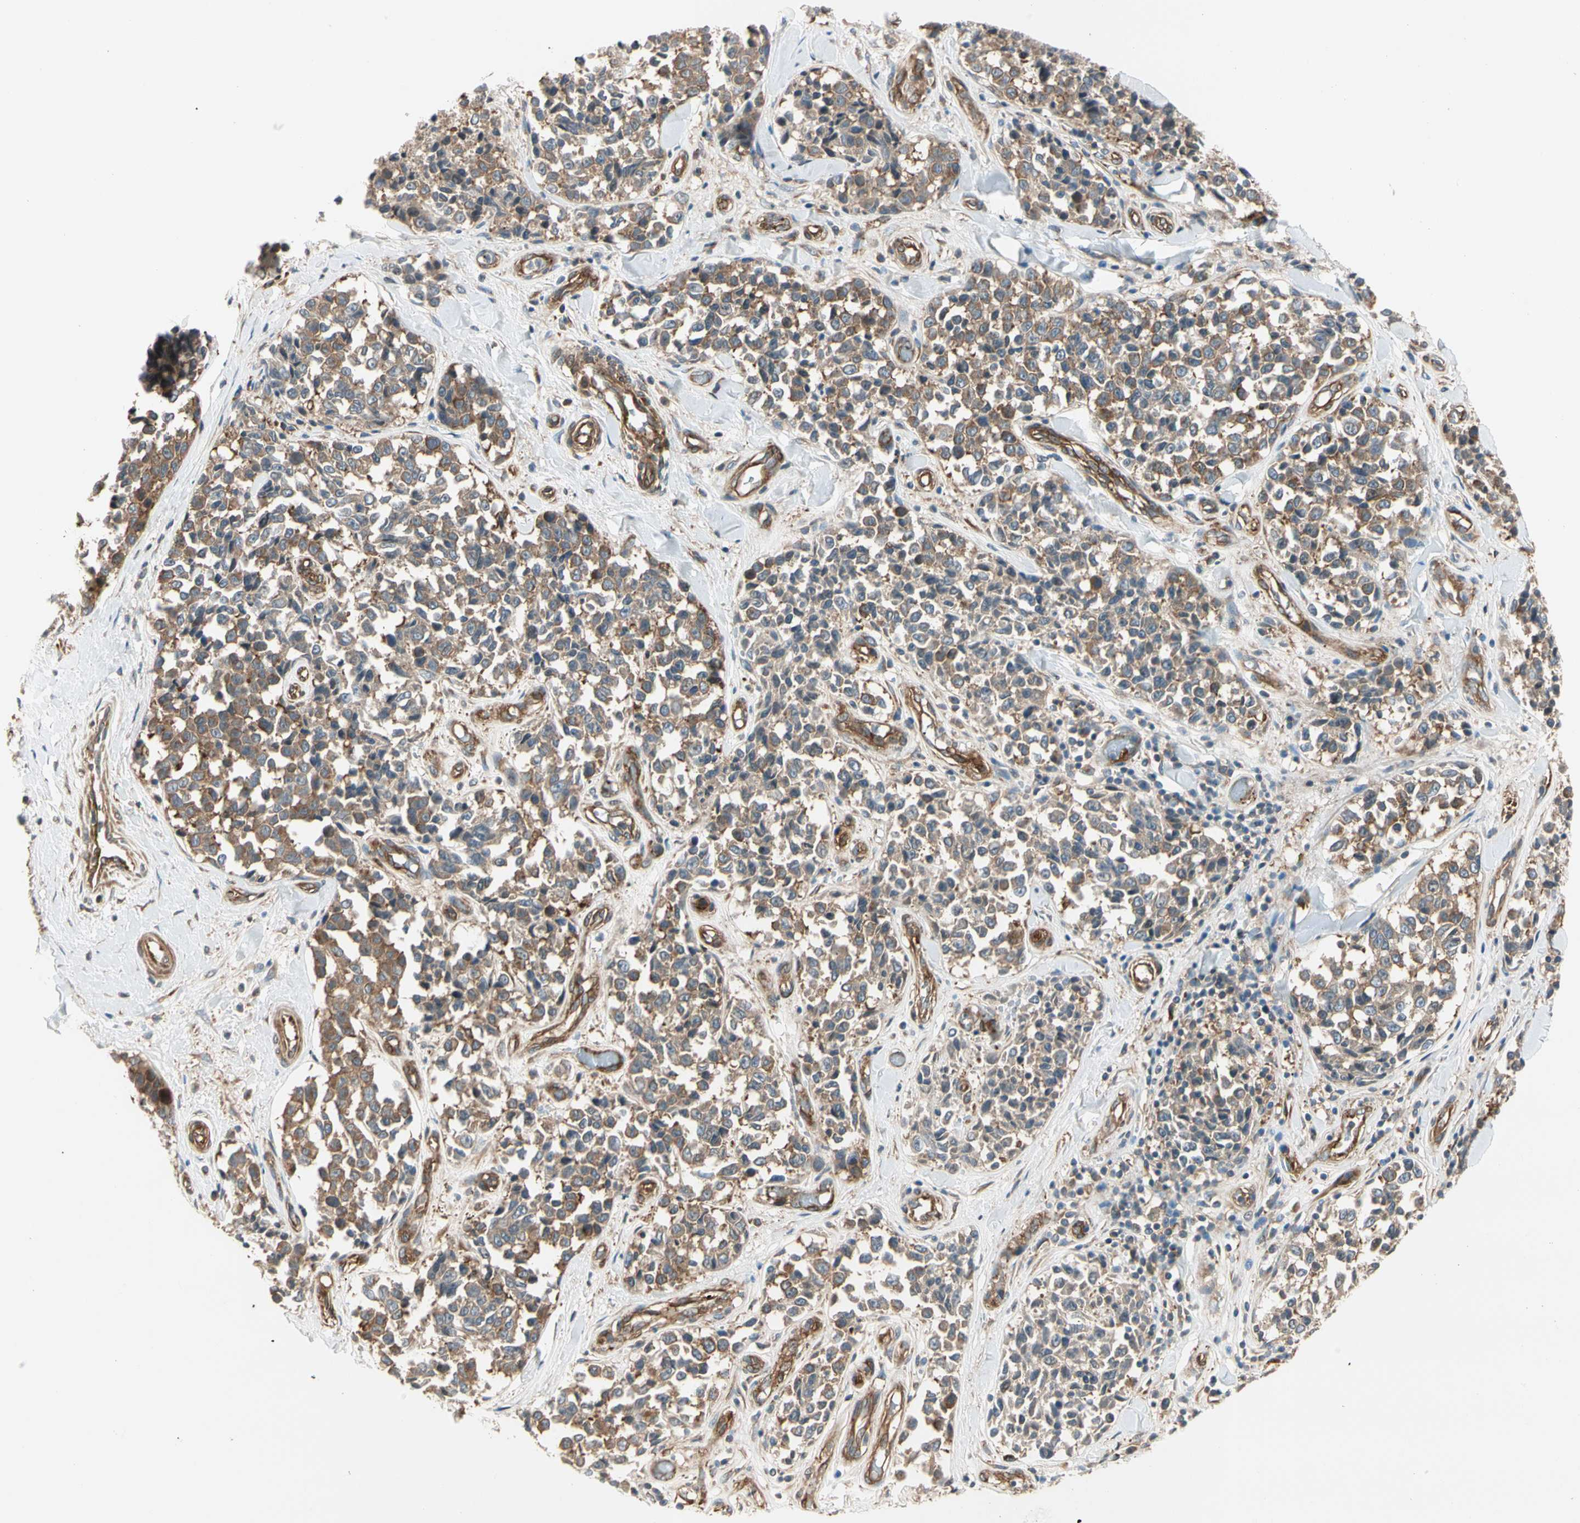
{"staining": {"intensity": "moderate", "quantity": ">75%", "location": "cytoplasmic/membranous"}, "tissue": "melanoma", "cell_type": "Tumor cells", "image_type": "cancer", "snomed": [{"axis": "morphology", "description": "Malignant melanoma, NOS"}, {"axis": "topography", "description": "Skin"}], "caption": "There is medium levels of moderate cytoplasmic/membranous positivity in tumor cells of melanoma, as demonstrated by immunohistochemical staining (brown color).", "gene": "ROCK2", "patient": {"sex": "female", "age": 64}}